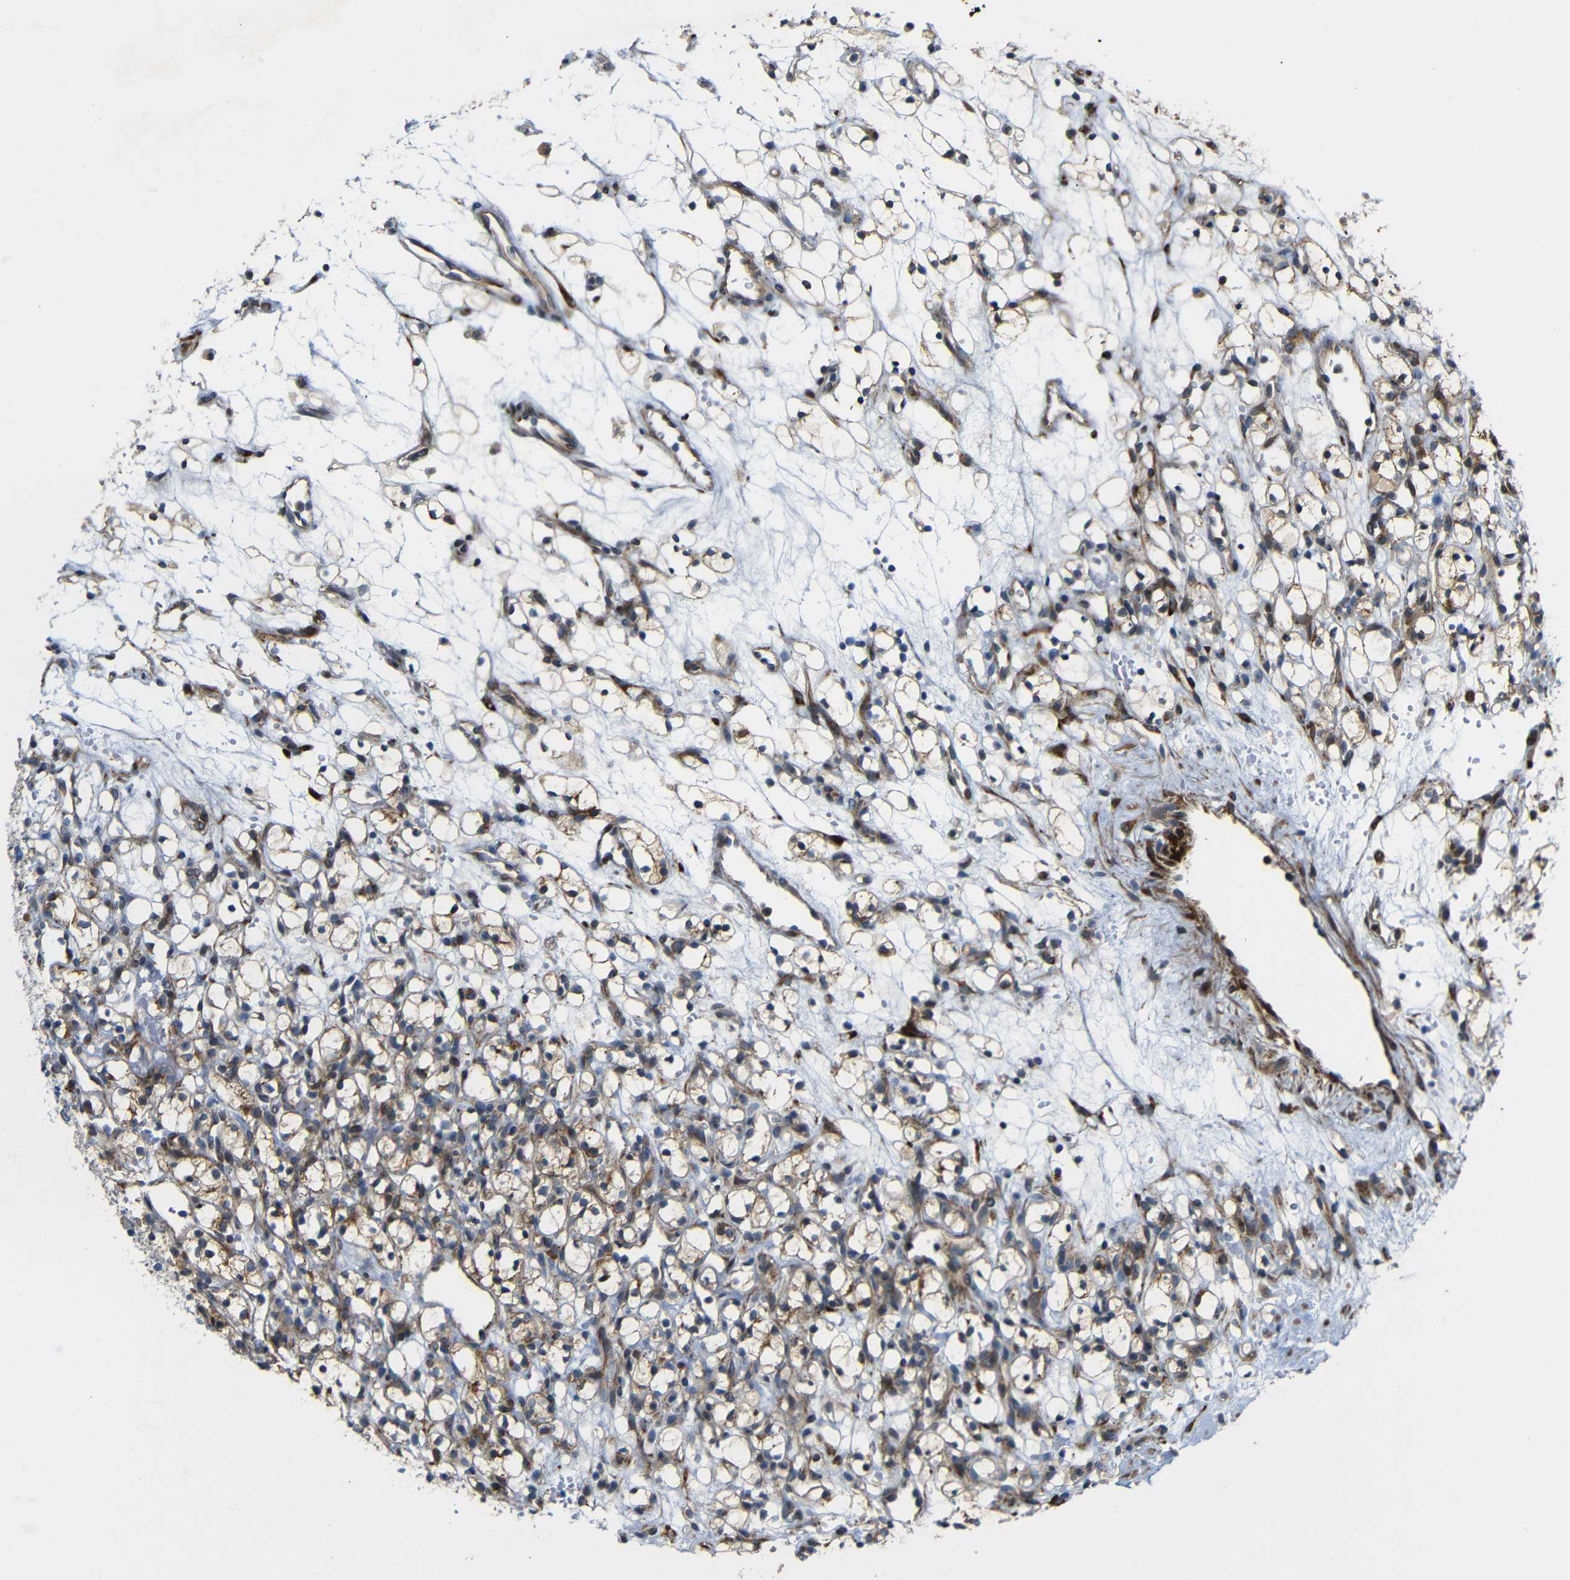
{"staining": {"intensity": "moderate", "quantity": ">75%", "location": "cytoplasmic/membranous"}, "tissue": "renal cancer", "cell_type": "Tumor cells", "image_type": "cancer", "snomed": [{"axis": "morphology", "description": "Adenocarcinoma, NOS"}, {"axis": "topography", "description": "Kidney"}], "caption": "Tumor cells show medium levels of moderate cytoplasmic/membranous staining in approximately >75% of cells in human renal cancer (adenocarcinoma).", "gene": "P3H2", "patient": {"sex": "female", "age": 60}}